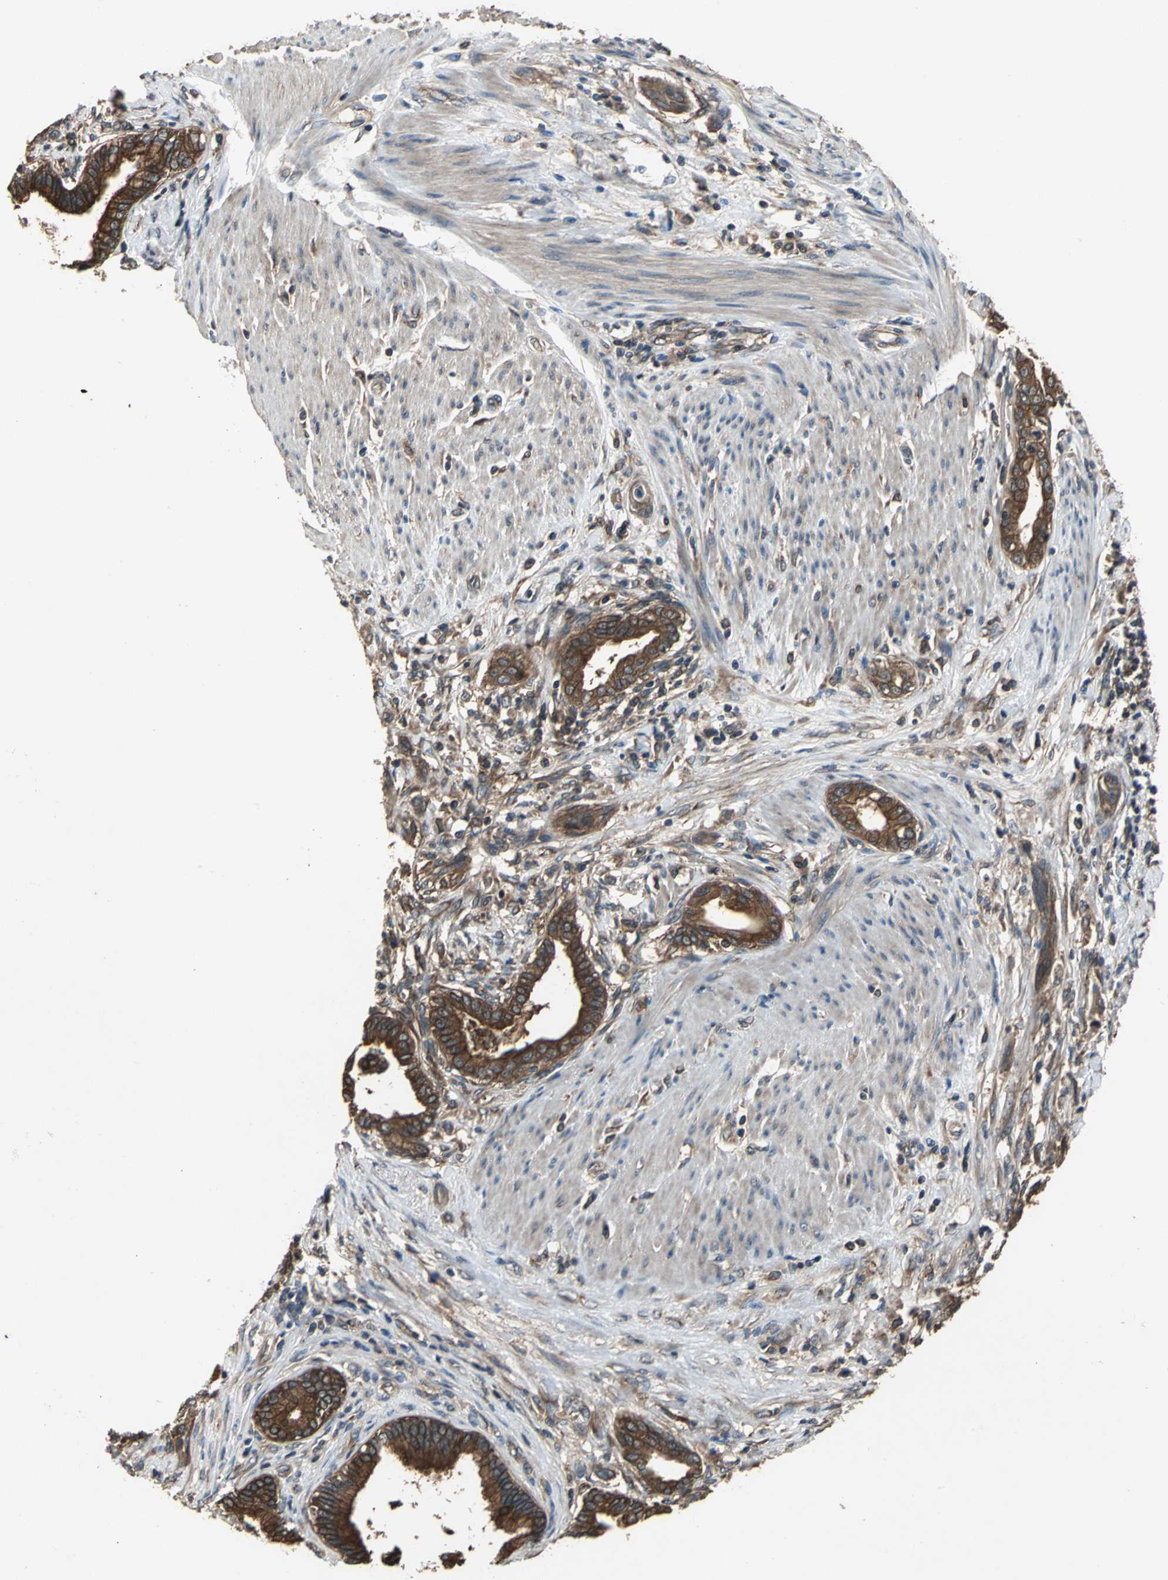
{"staining": {"intensity": "strong", "quantity": ">75%", "location": "cytoplasmic/membranous"}, "tissue": "pancreatic cancer", "cell_type": "Tumor cells", "image_type": "cancer", "snomed": [{"axis": "morphology", "description": "Adenocarcinoma, NOS"}, {"axis": "topography", "description": "Pancreas"}], "caption": "The histopathology image exhibits staining of pancreatic cancer (adenocarcinoma), revealing strong cytoplasmic/membranous protein positivity (brown color) within tumor cells. The staining is performed using DAB brown chromogen to label protein expression. The nuclei are counter-stained blue using hematoxylin.", "gene": "CAPN1", "patient": {"sex": "female", "age": 64}}